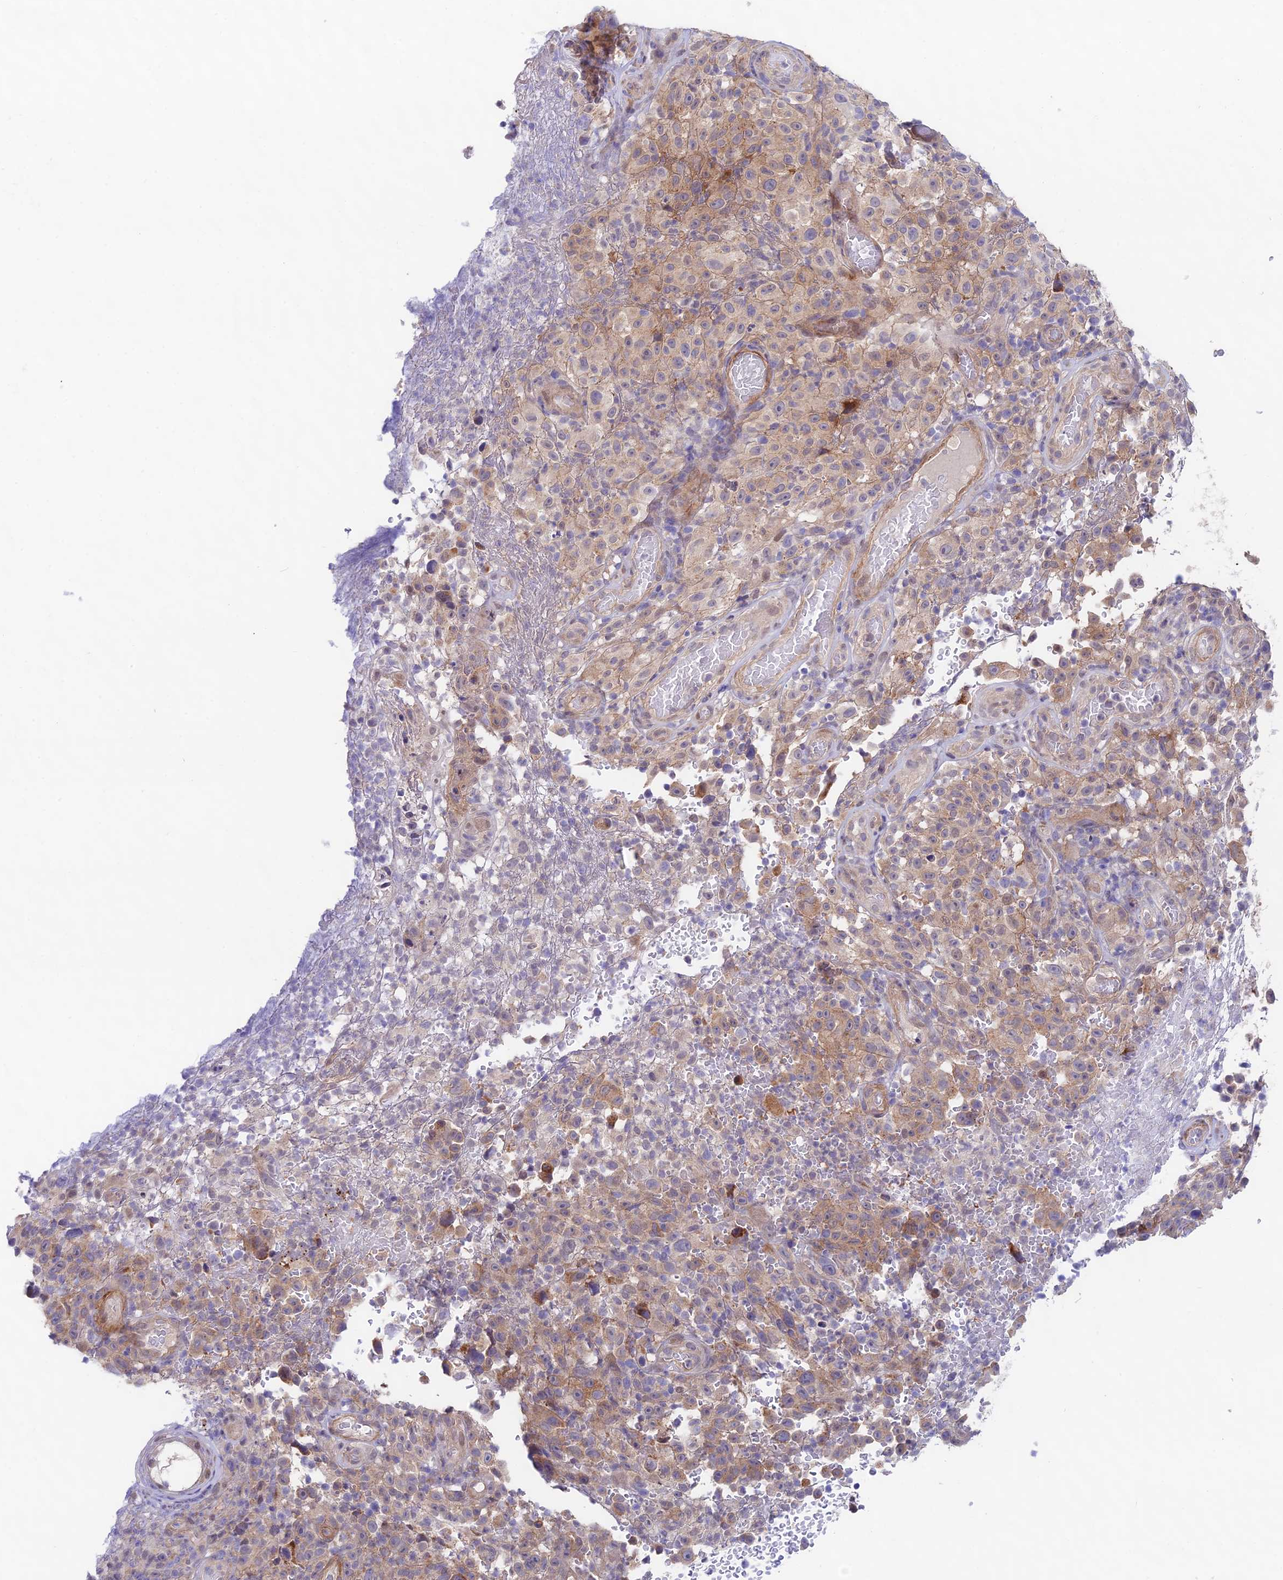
{"staining": {"intensity": "moderate", "quantity": ">75%", "location": "cytoplasmic/membranous"}, "tissue": "melanoma", "cell_type": "Tumor cells", "image_type": "cancer", "snomed": [{"axis": "morphology", "description": "Malignant melanoma, NOS"}, {"axis": "topography", "description": "Skin"}], "caption": "The histopathology image demonstrates a brown stain indicating the presence of a protein in the cytoplasmic/membranous of tumor cells in melanoma.", "gene": "ANKRD50", "patient": {"sex": "female", "age": 82}}